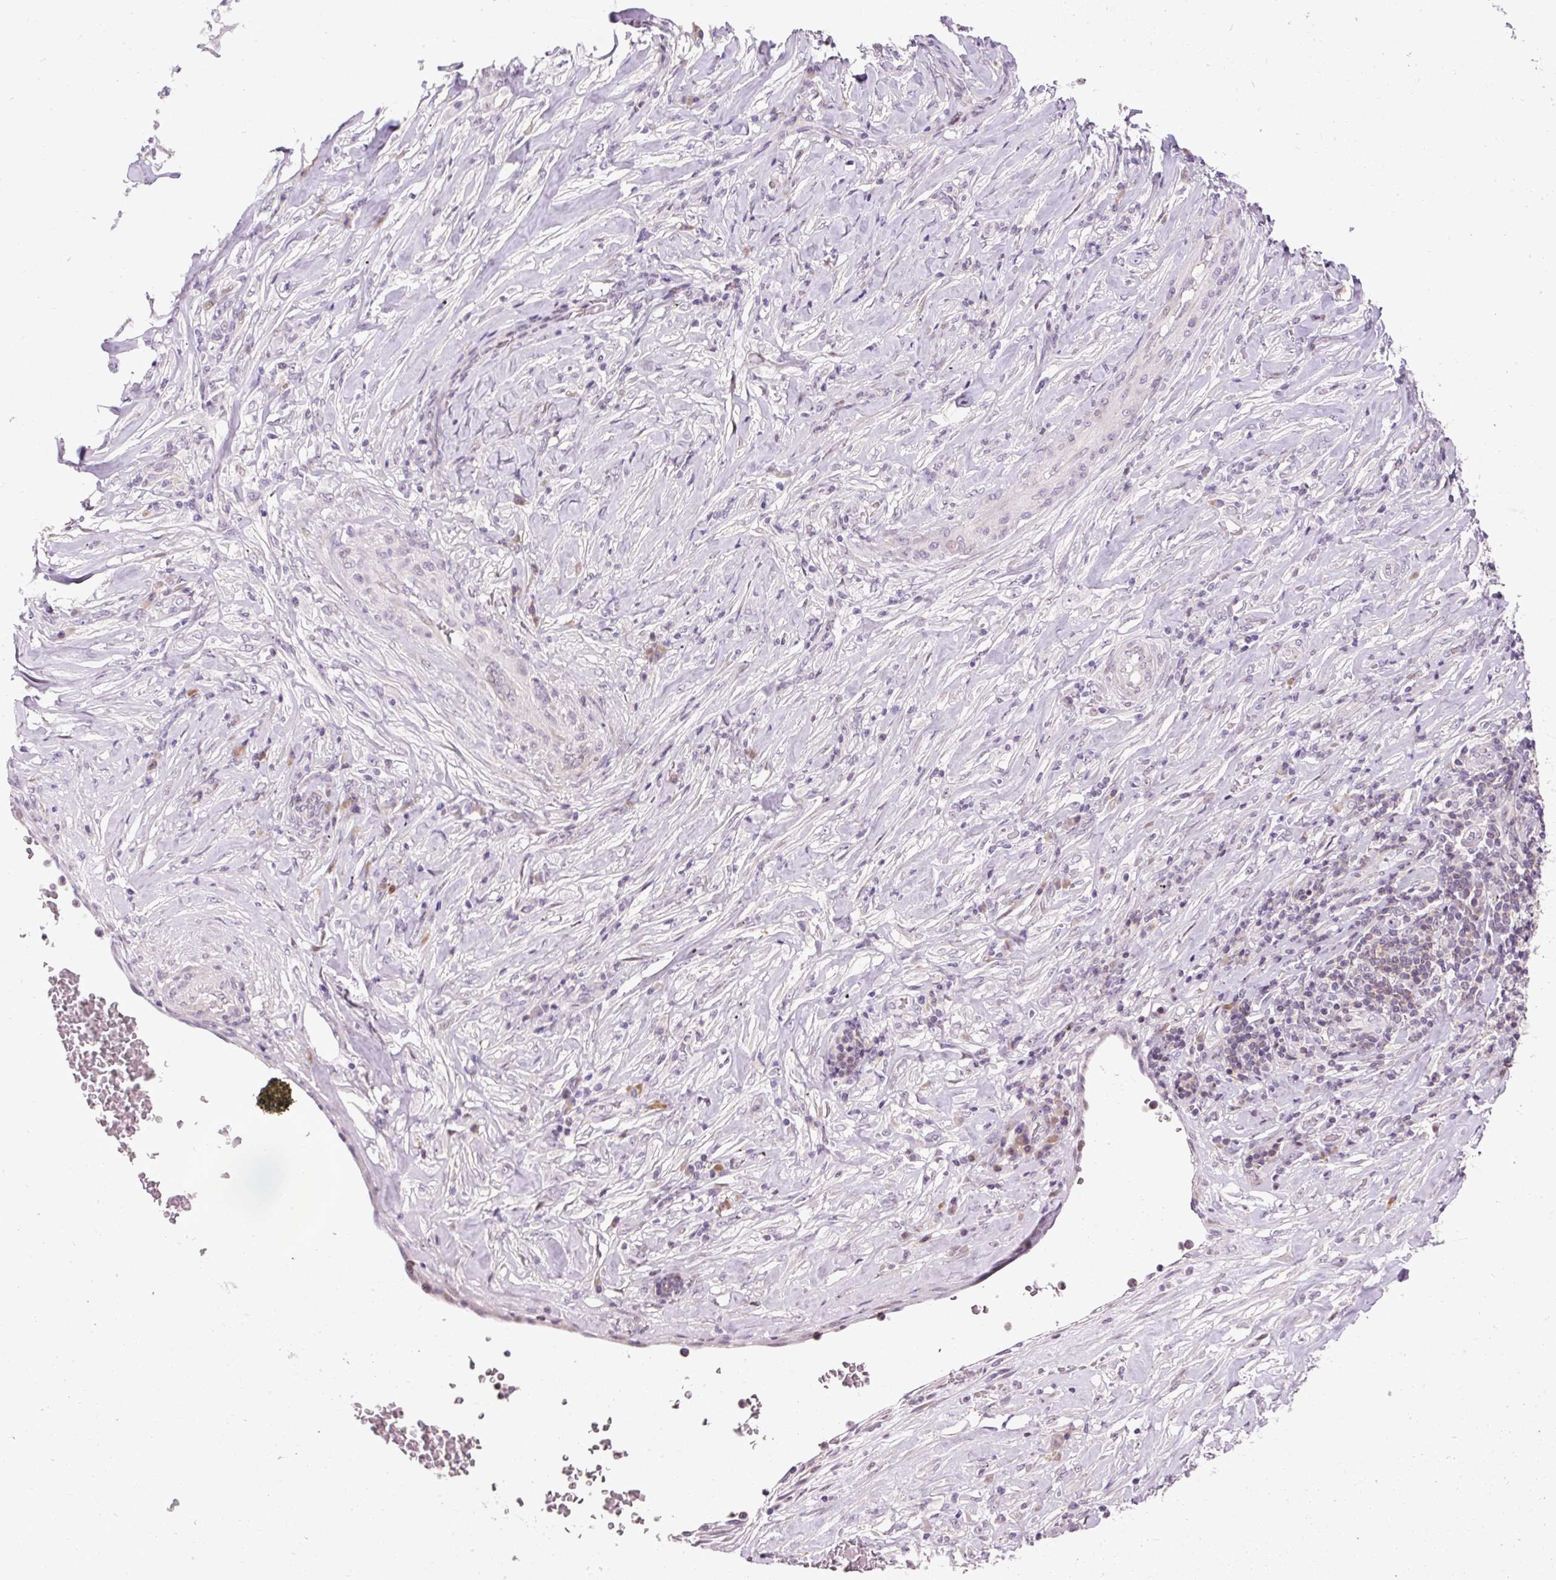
{"staining": {"intensity": "negative", "quantity": "none", "location": "none"}, "tissue": "lung cancer", "cell_type": "Tumor cells", "image_type": "cancer", "snomed": [{"axis": "morphology", "description": "Squamous cell carcinoma, NOS"}, {"axis": "topography", "description": "Lung"}], "caption": "The photomicrograph exhibits no staining of tumor cells in lung cancer. Brightfield microscopy of immunohistochemistry stained with DAB (brown) and hematoxylin (blue), captured at high magnification.", "gene": "ARHGEF18", "patient": {"sex": "female", "age": 63}}